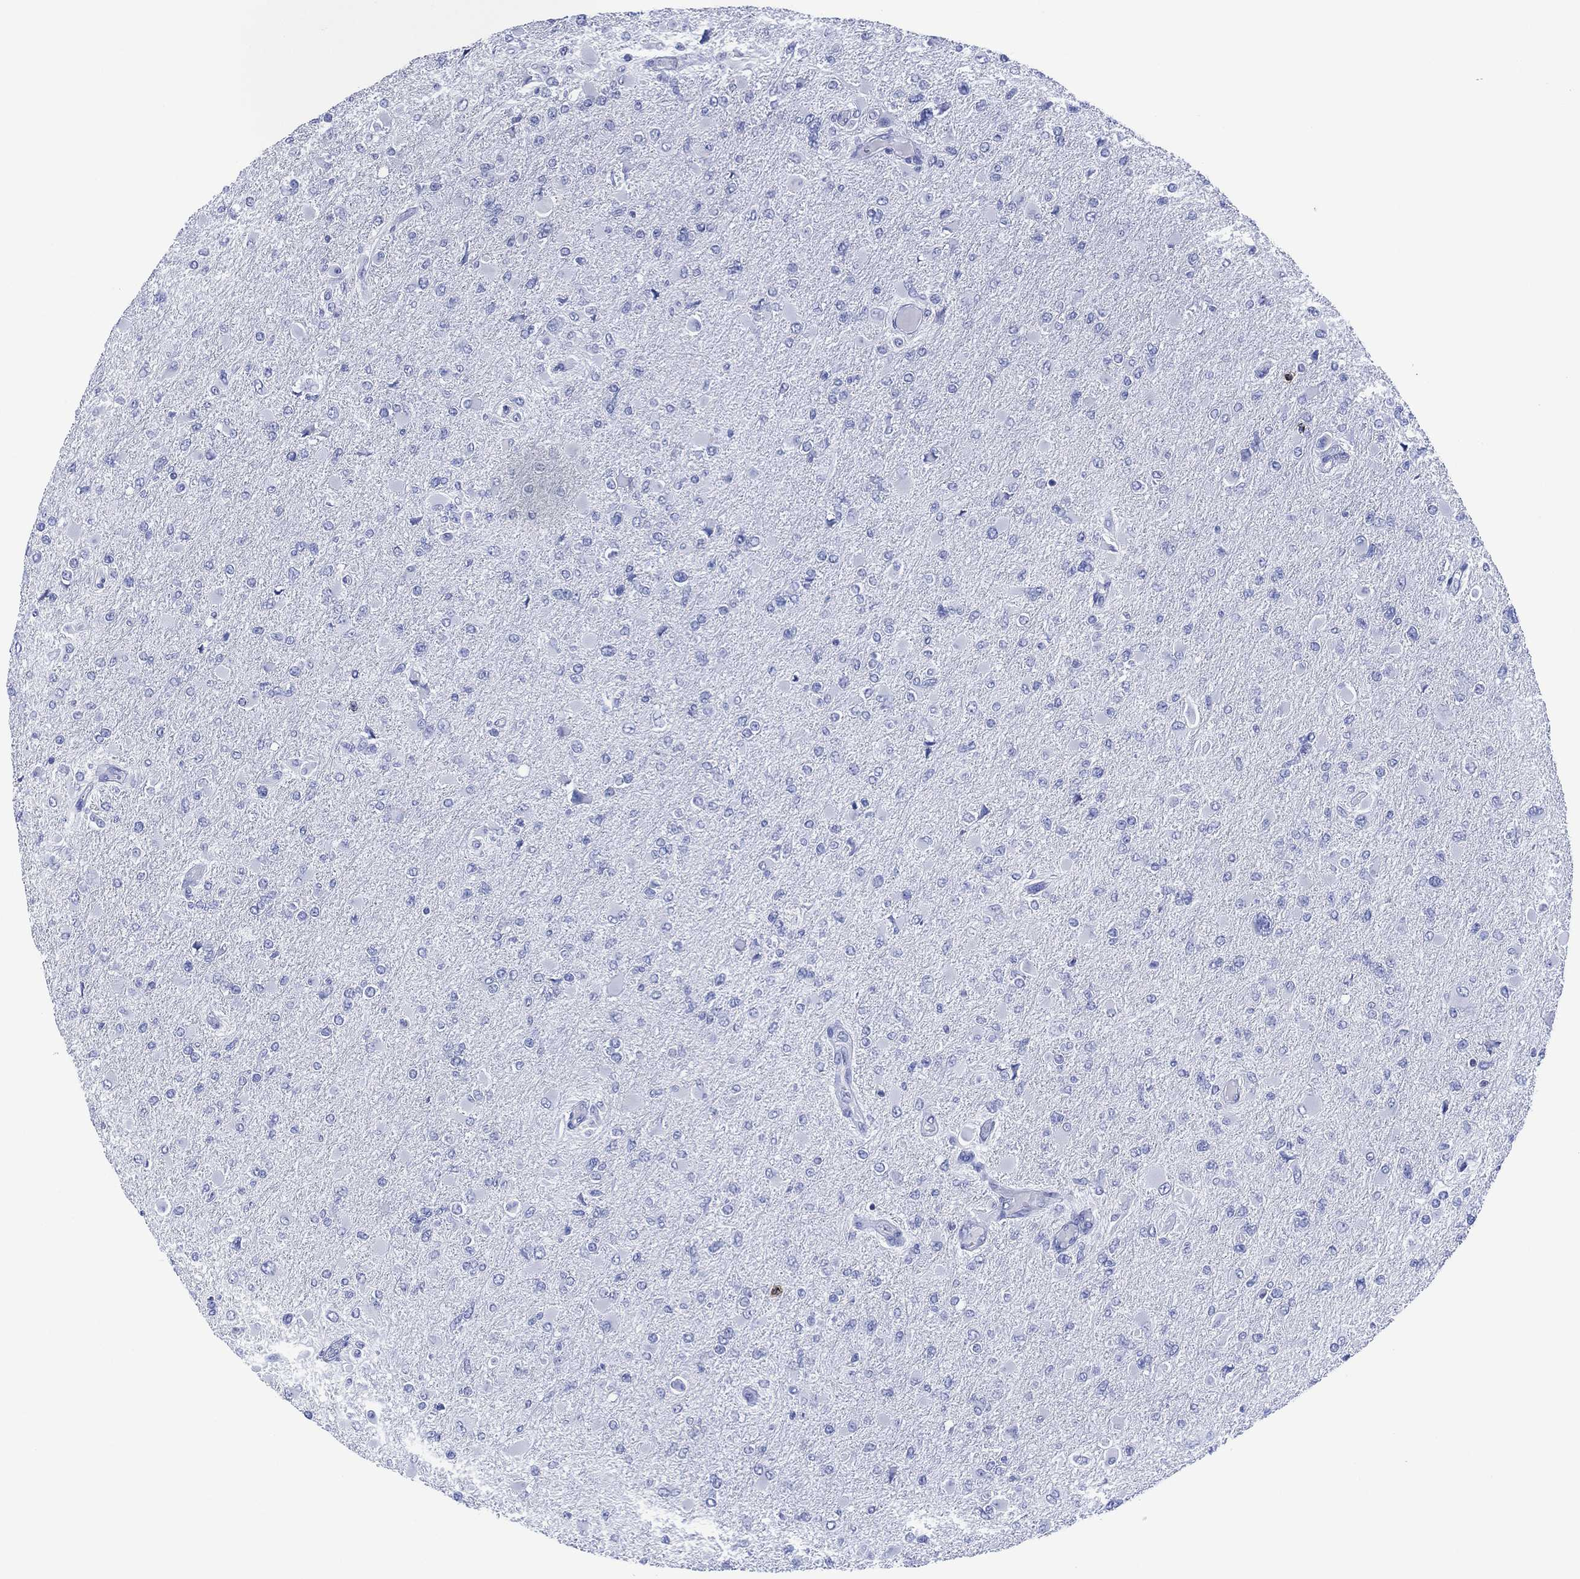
{"staining": {"intensity": "negative", "quantity": "none", "location": "none"}, "tissue": "glioma", "cell_type": "Tumor cells", "image_type": "cancer", "snomed": [{"axis": "morphology", "description": "Glioma, malignant, High grade"}, {"axis": "topography", "description": "Cerebral cortex"}], "caption": "Immunohistochemical staining of human glioma displays no significant positivity in tumor cells. Brightfield microscopy of immunohistochemistry stained with DAB (brown) and hematoxylin (blue), captured at high magnification.", "gene": "DPP4", "patient": {"sex": "female", "age": 36}}